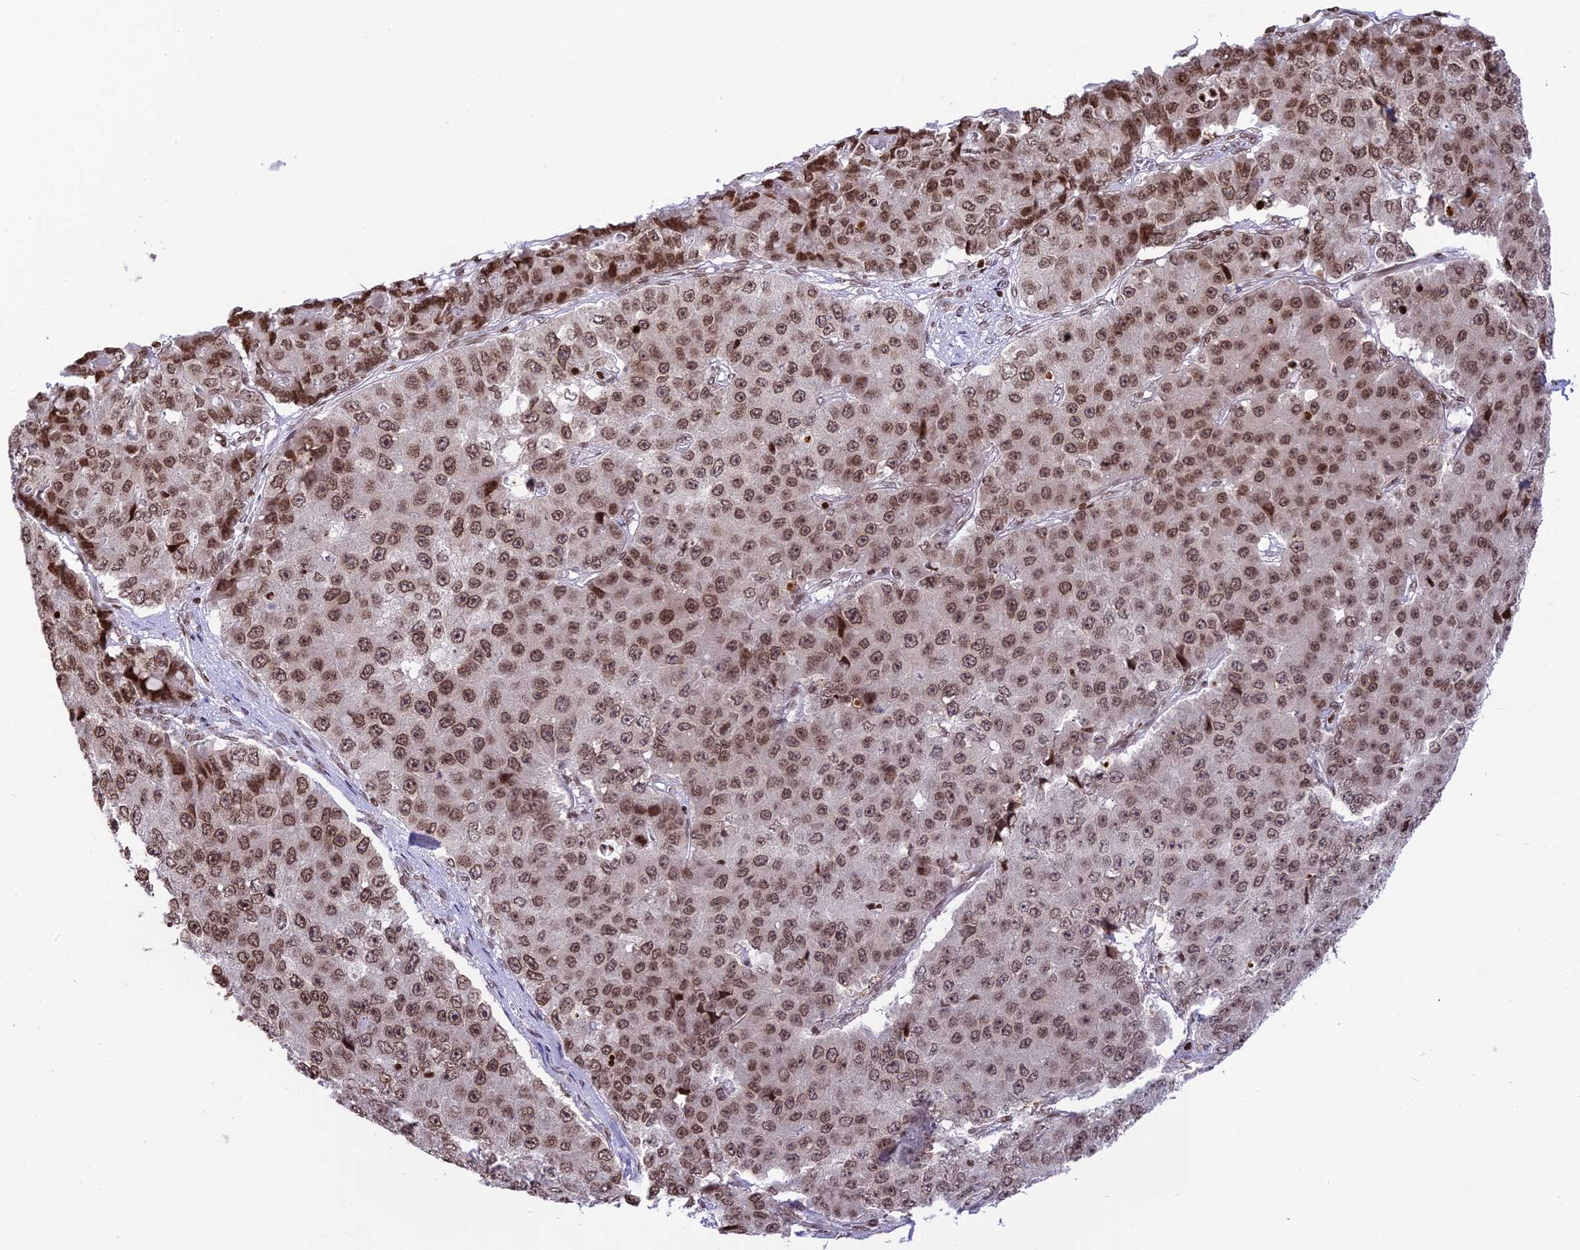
{"staining": {"intensity": "moderate", "quantity": ">75%", "location": "nuclear"}, "tissue": "pancreatic cancer", "cell_type": "Tumor cells", "image_type": "cancer", "snomed": [{"axis": "morphology", "description": "Adenocarcinoma, NOS"}, {"axis": "topography", "description": "Pancreas"}], "caption": "The histopathology image displays immunohistochemical staining of pancreatic adenocarcinoma. There is moderate nuclear staining is appreciated in approximately >75% of tumor cells.", "gene": "TET2", "patient": {"sex": "male", "age": 50}}